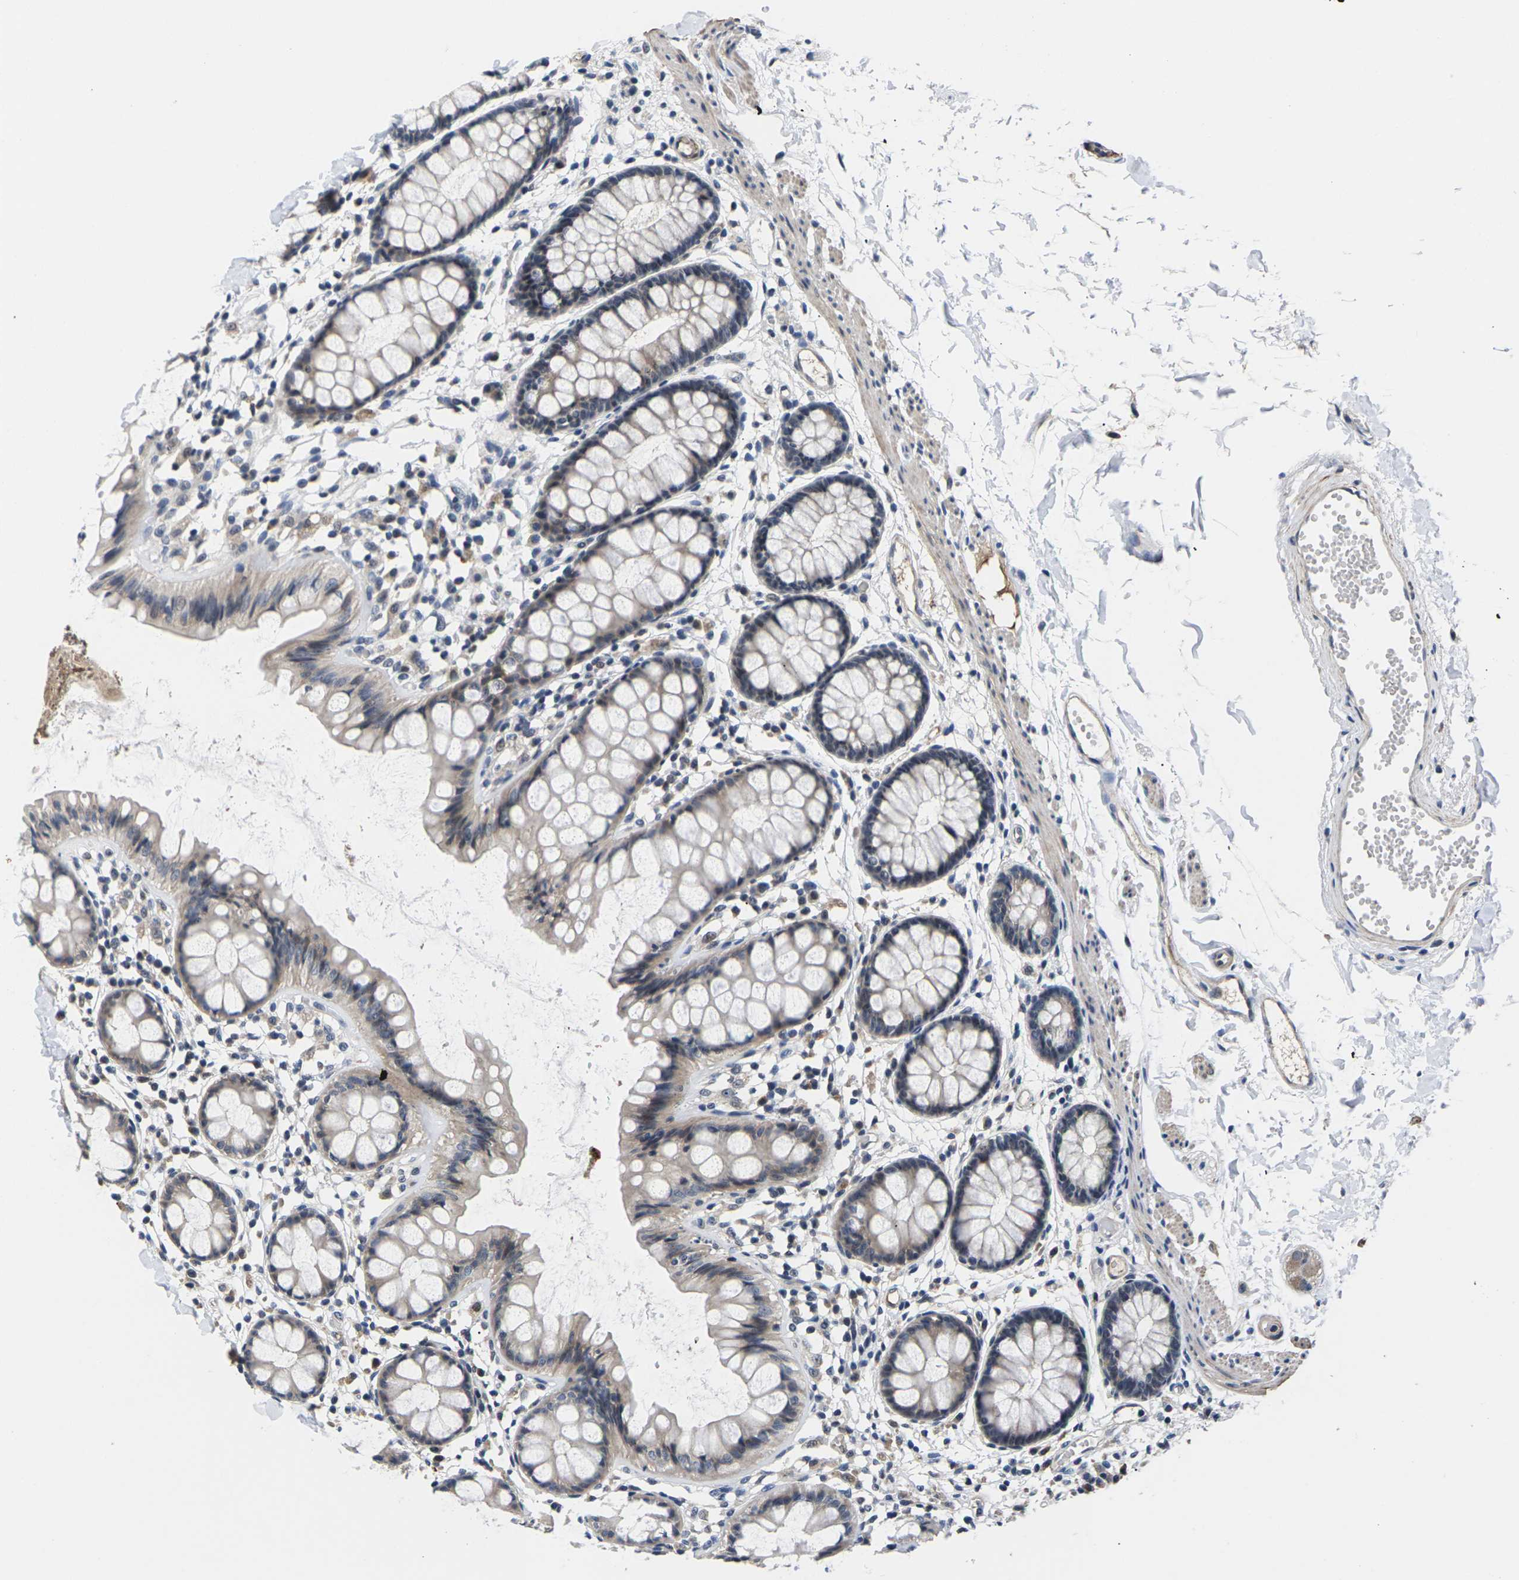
{"staining": {"intensity": "weak", "quantity": "25%-75%", "location": "cytoplasmic/membranous"}, "tissue": "rectum", "cell_type": "Glandular cells", "image_type": "normal", "snomed": [{"axis": "morphology", "description": "Normal tissue, NOS"}, {"axis": "topography", "description": "Rectum"}], "caption": "Protein staining of unremarkable rectum shows weak cytoplasmic/membranous staining in about 25%-75% of glandular cells.", "gene": "ST6GAL2", "patient": {"sex": "female", "age": 66}}